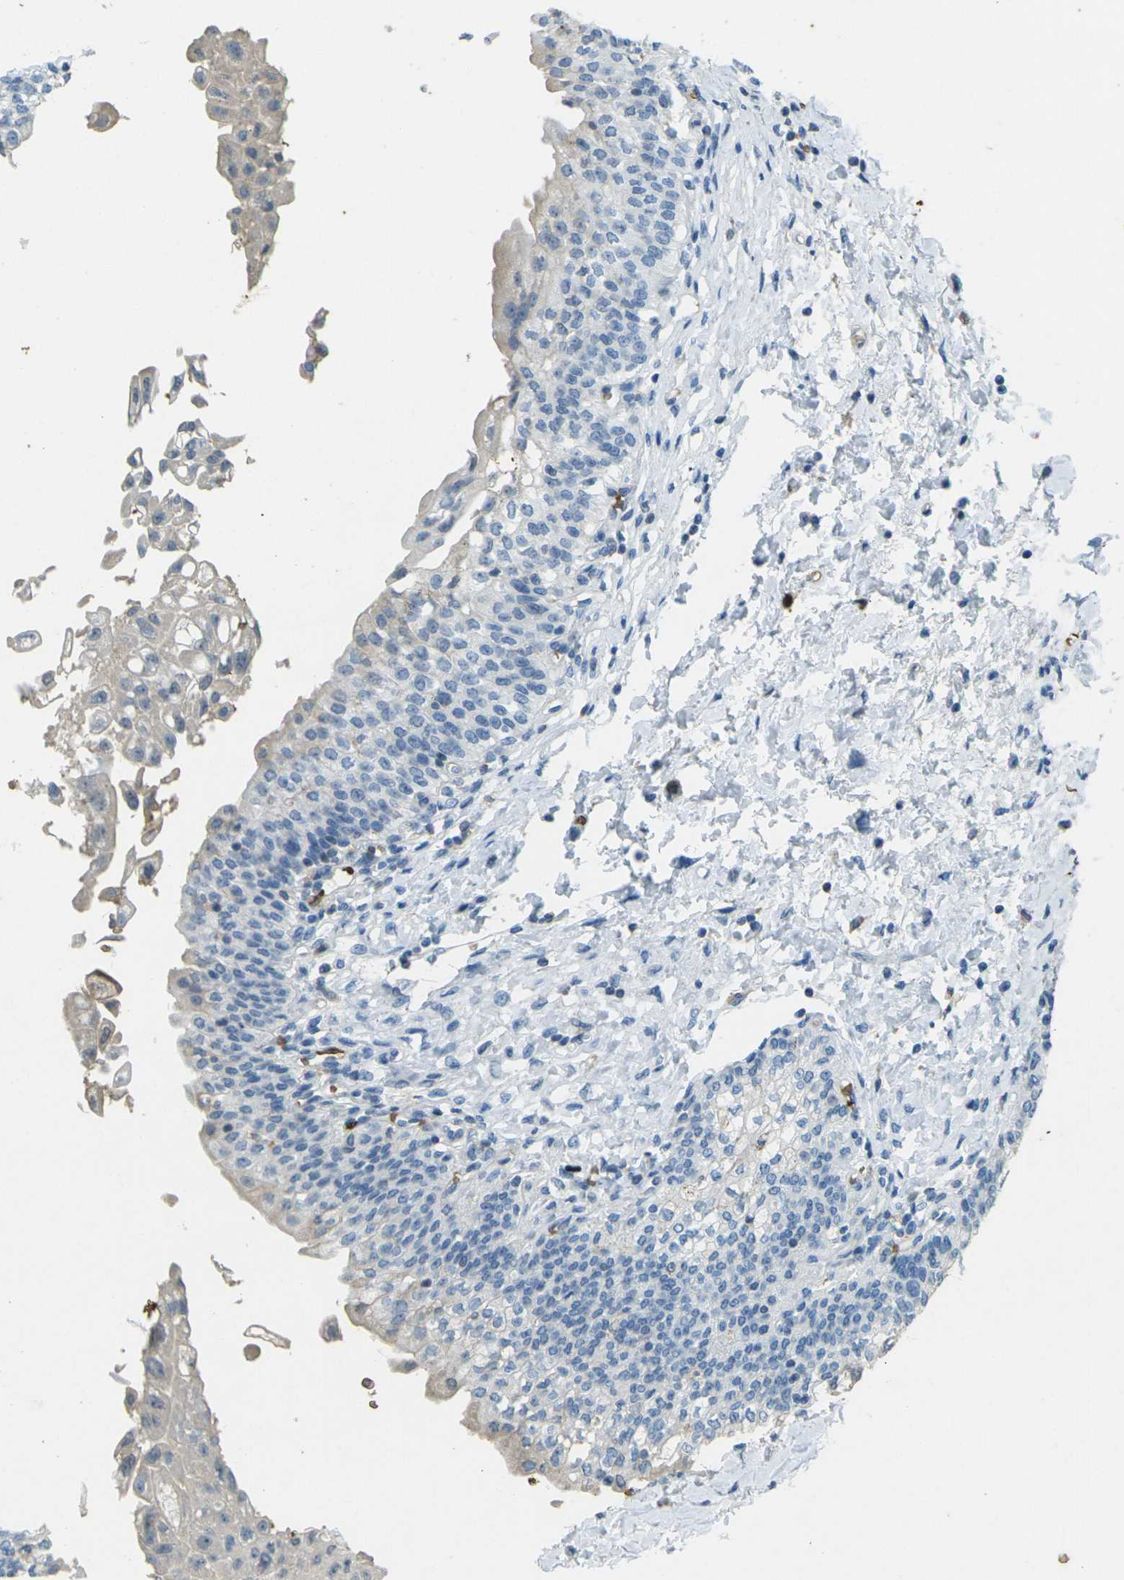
{"staining": {"intensity": "weak", "quantity": "<25%", "location": "cytoplasmic/membranous"}, "tissue": "urinary bladder", "cell_type": "Urothelial cells", "image_type": "normal", "snomed": [{"axis": "morphology", "description": "Normal tissue, NOS"}, {"axis": "topography", "description": "Urinary bladder"}], "caption": "This is a photomicrograph of immunohistochemistry staining of benign urinary bladder, which shows no positivity in urothelial cells. (DAB (3,3'-diaminobenzidine) immunohistochemistry visualized using brightfield microscopy, high magnification).", "gene": "HBB", "patient": {"sex": "male", "age": 55}}